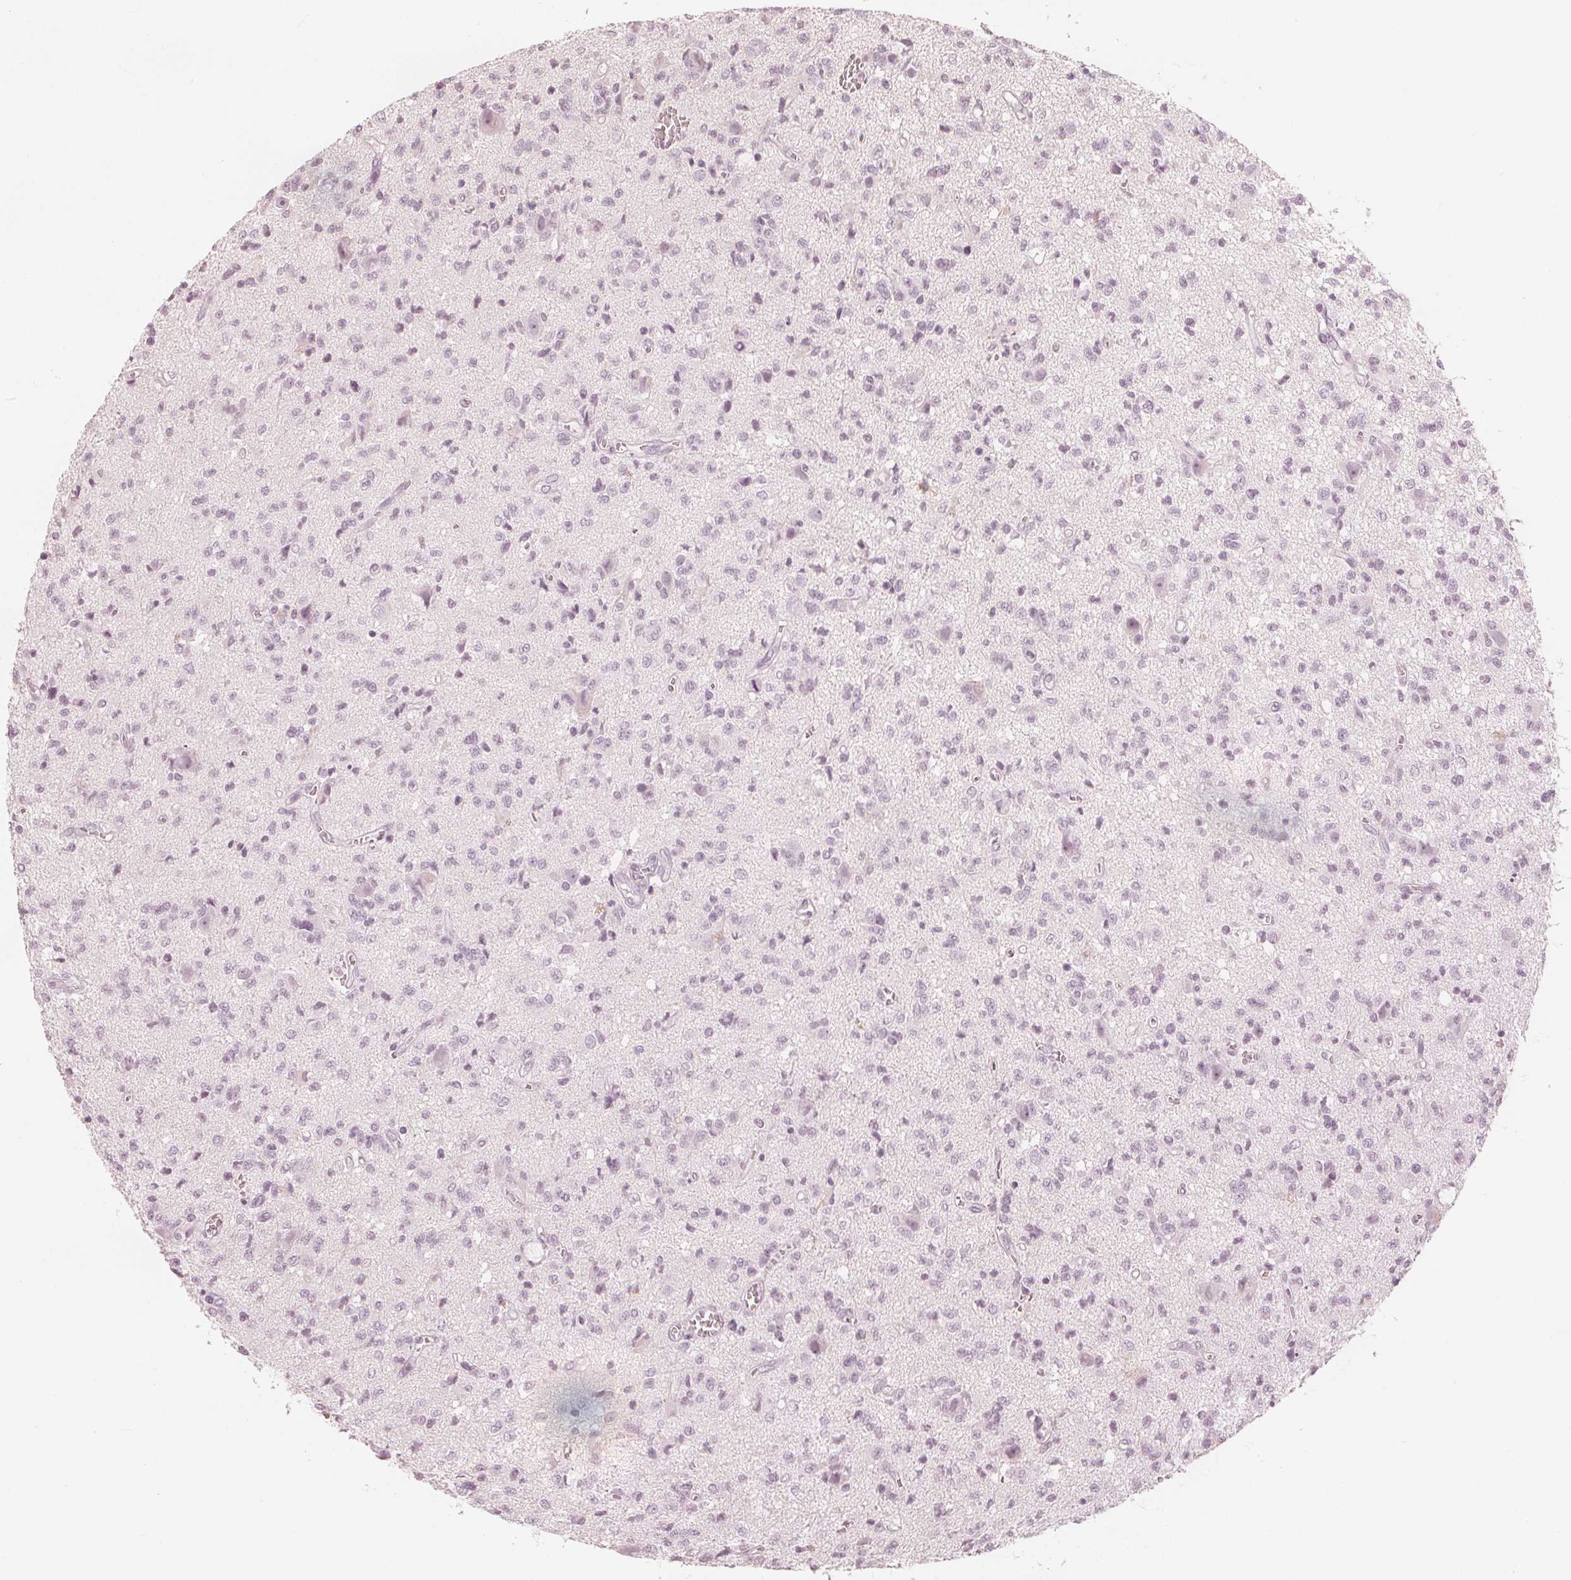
{"staining": {"intensity": "negative", "quantity": "none", "location": "none"}, "tissue": "glioma", "cell_type": "Tumor cells", "image_type": "cancer", "snomed": [{"axis": "morphology", "description": "Glioma, malignant, Low grade"}, {"axis": "topography", "description": "Brain"}], "caption": "An immunohistochemistry micrograph of low-grade glioma (malignant) is shown. There is no staining in tumor cells of low-grade glioma (malignant).", "gene": "PAEP", "patient": {"sex": "male", "age": 64}}